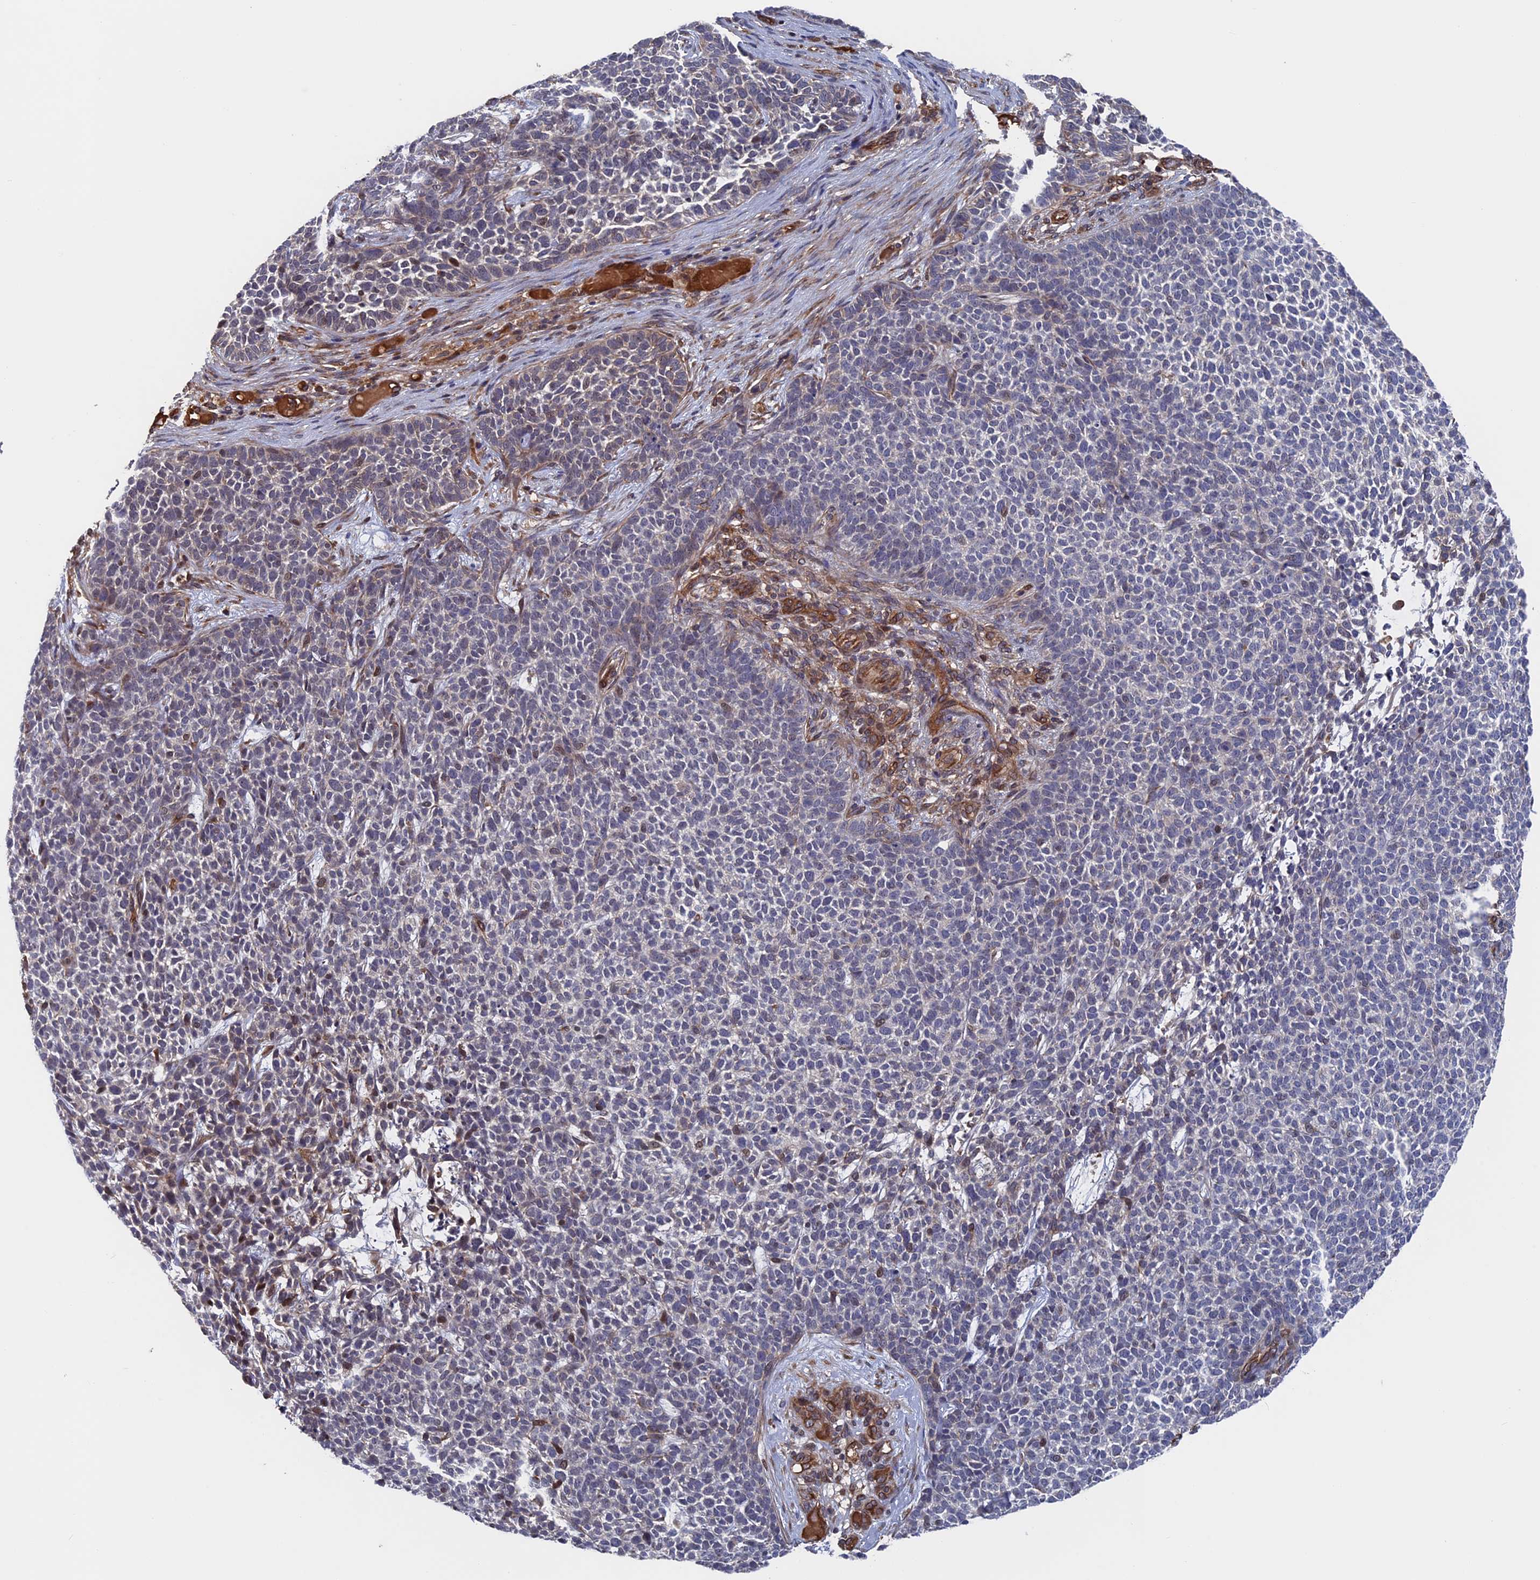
{"staining": {"intensity": "negative", "quantity": "none", "location": "none"}, "tissue": "skin cancer", "cell_type": "Tumor cells", "image_type": "cancer", "snomed": [{"axis": "morphology", "description": "Basal cell carcinoma"}, {"axis": "topography", "description": "Skin"}], "caption": "The image reveals no staining of tumor cells in basal cell carcinoma (skin).", "gene": "RPUSD1", "patient": {"sex": "female", "age": 84}}